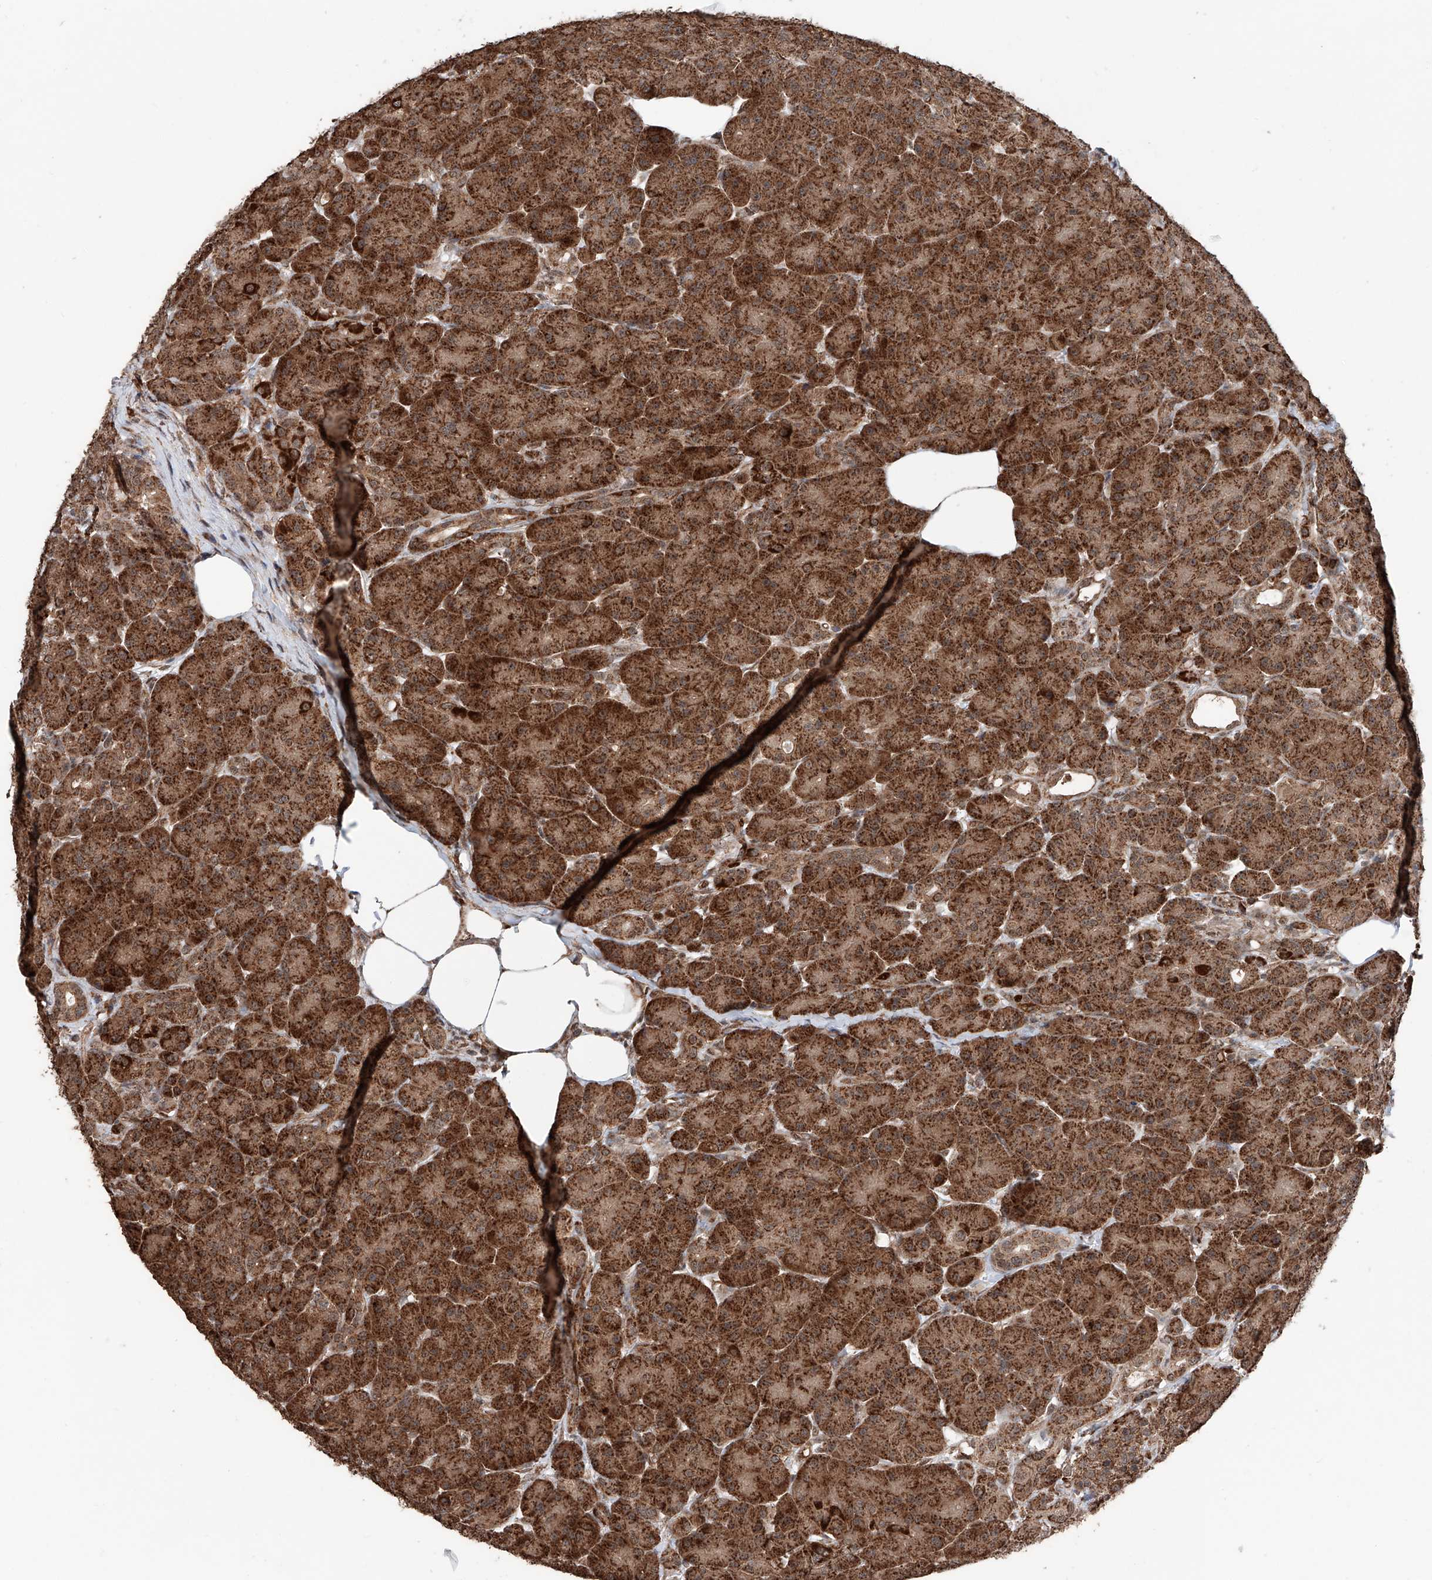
{"staining": {"intensity": "strong", "quantity": ">75%", "location": "cytoplasmic/membranous"}, "tissue": "pancreas", "cell_type": "Exocrine glandular cells", "image_type": "normal", "snomed": [{"axis": "morphology", "description": "Normal tissue, NOS"}, {"axis": "topography", "description": "Pancreas"}], "caption": "High-magnification brightfield microscopy of normal pancreas stained with DAB (3,3'-diaminobenzidine) (brown) and counterstained with hematoxylin (blue). exocrine glandular cells exhibit strong cytoplasmic/membranous expression is present in approximately>75% of cells.", "gene": "ZNF445", "patient": {"sex": "male", "age": 63}}